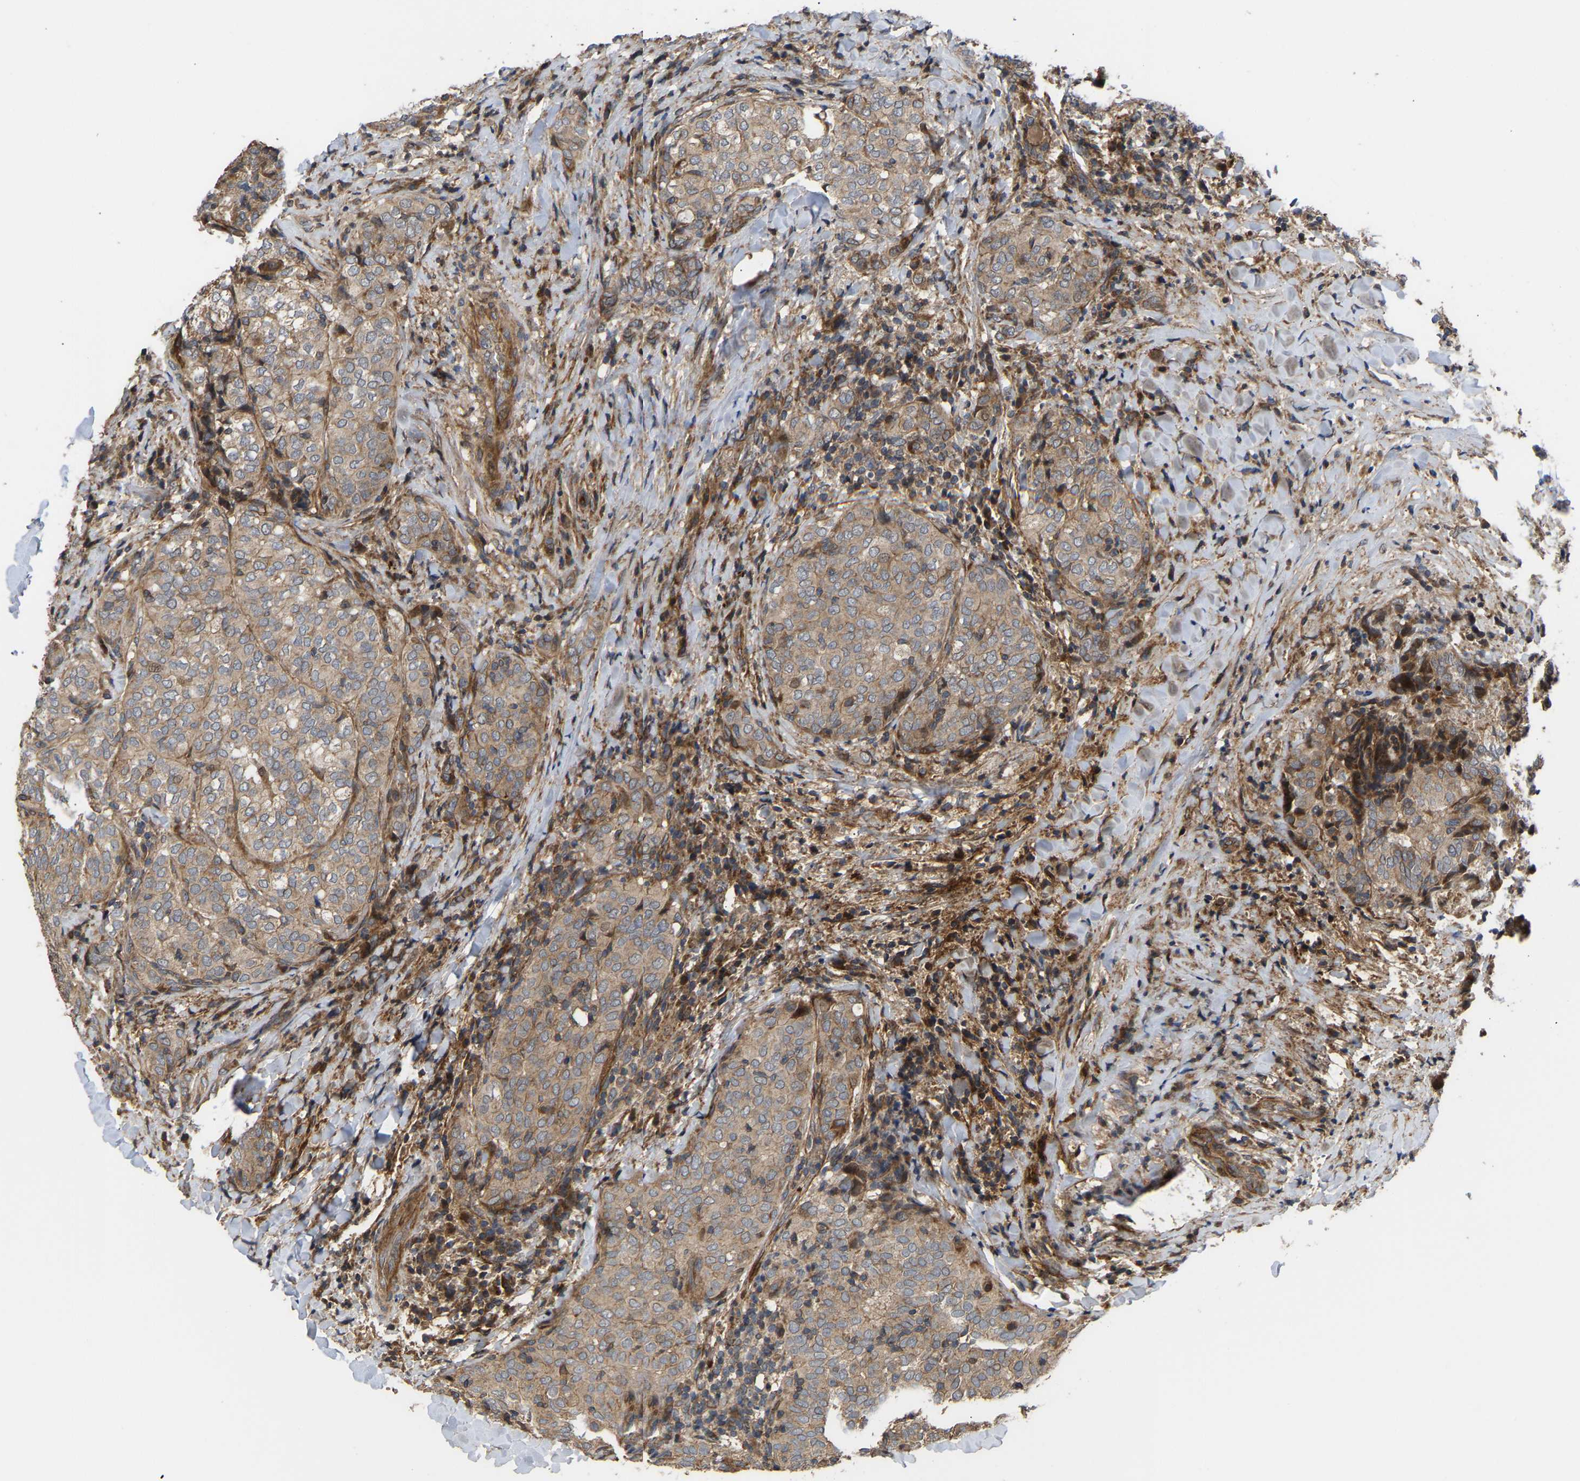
{"staining": {"intensity": "weak", "quantity": ">75%", "location": "cytoplasmic/membranous"}, "tissue": "thyroid cancer", "cell_type": "Tumor cells", "image_type": "cancer", "snomed": [{"axis": "morphology", "description": "Normal tissue, NOS"}, {"axis": "morphology", "description": "Papillary adenocarcinoma, NOS"}, {"axis": "topography", "description": "Thyroid gland"}], "caption": "Immunohistochemical staining of papillary adenocarcinoma (thyroid) exhibits low levels of weak cytoplasmic/membranous staining in approximately >75% of tumor cells.", "gene": "STAU1", "patient": {"sex": "female", "age": 30}}